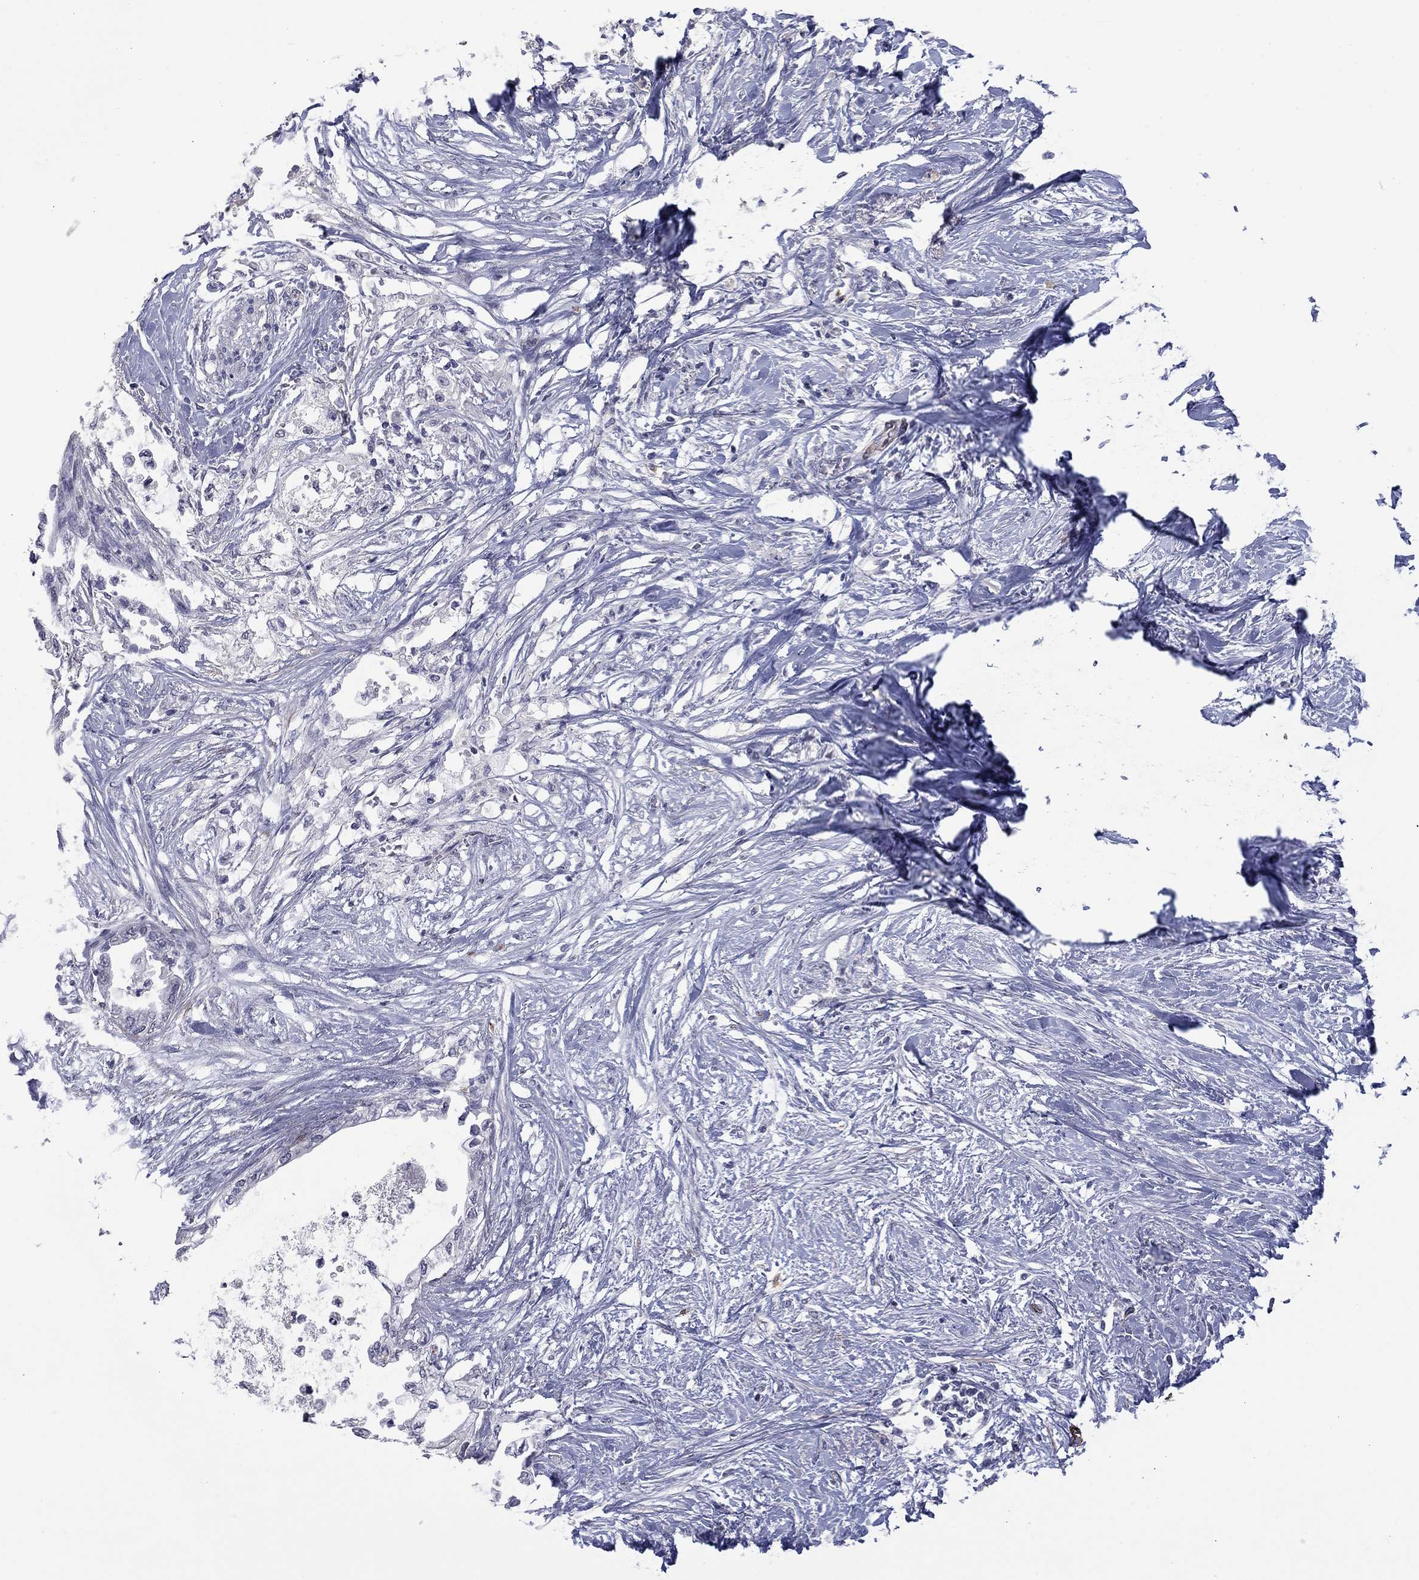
{"staining": {"intensity": "negative", "quantity": "none", "location": "none"}, "tissue": "pancreatic cancer", "cell_type": "Tumor cells", "image_type": "cancer", "snomed": [{"axis": "morphology", "description": "Normal tissue, NOS"}, {"axis": "morphology", "description": "Adenocarcinoma, NOS"}, {"axis": "topography", "description": "Pancreas"}, {"axis": "topography", "description": "Duodenum"}], "caption": "This is an immunohistochemistry histopathology image of human pancreatic cancer. There is no staining in tumor cells.", "gene": "IP6K3", "patient": {"sex": "female", "age": 60}}